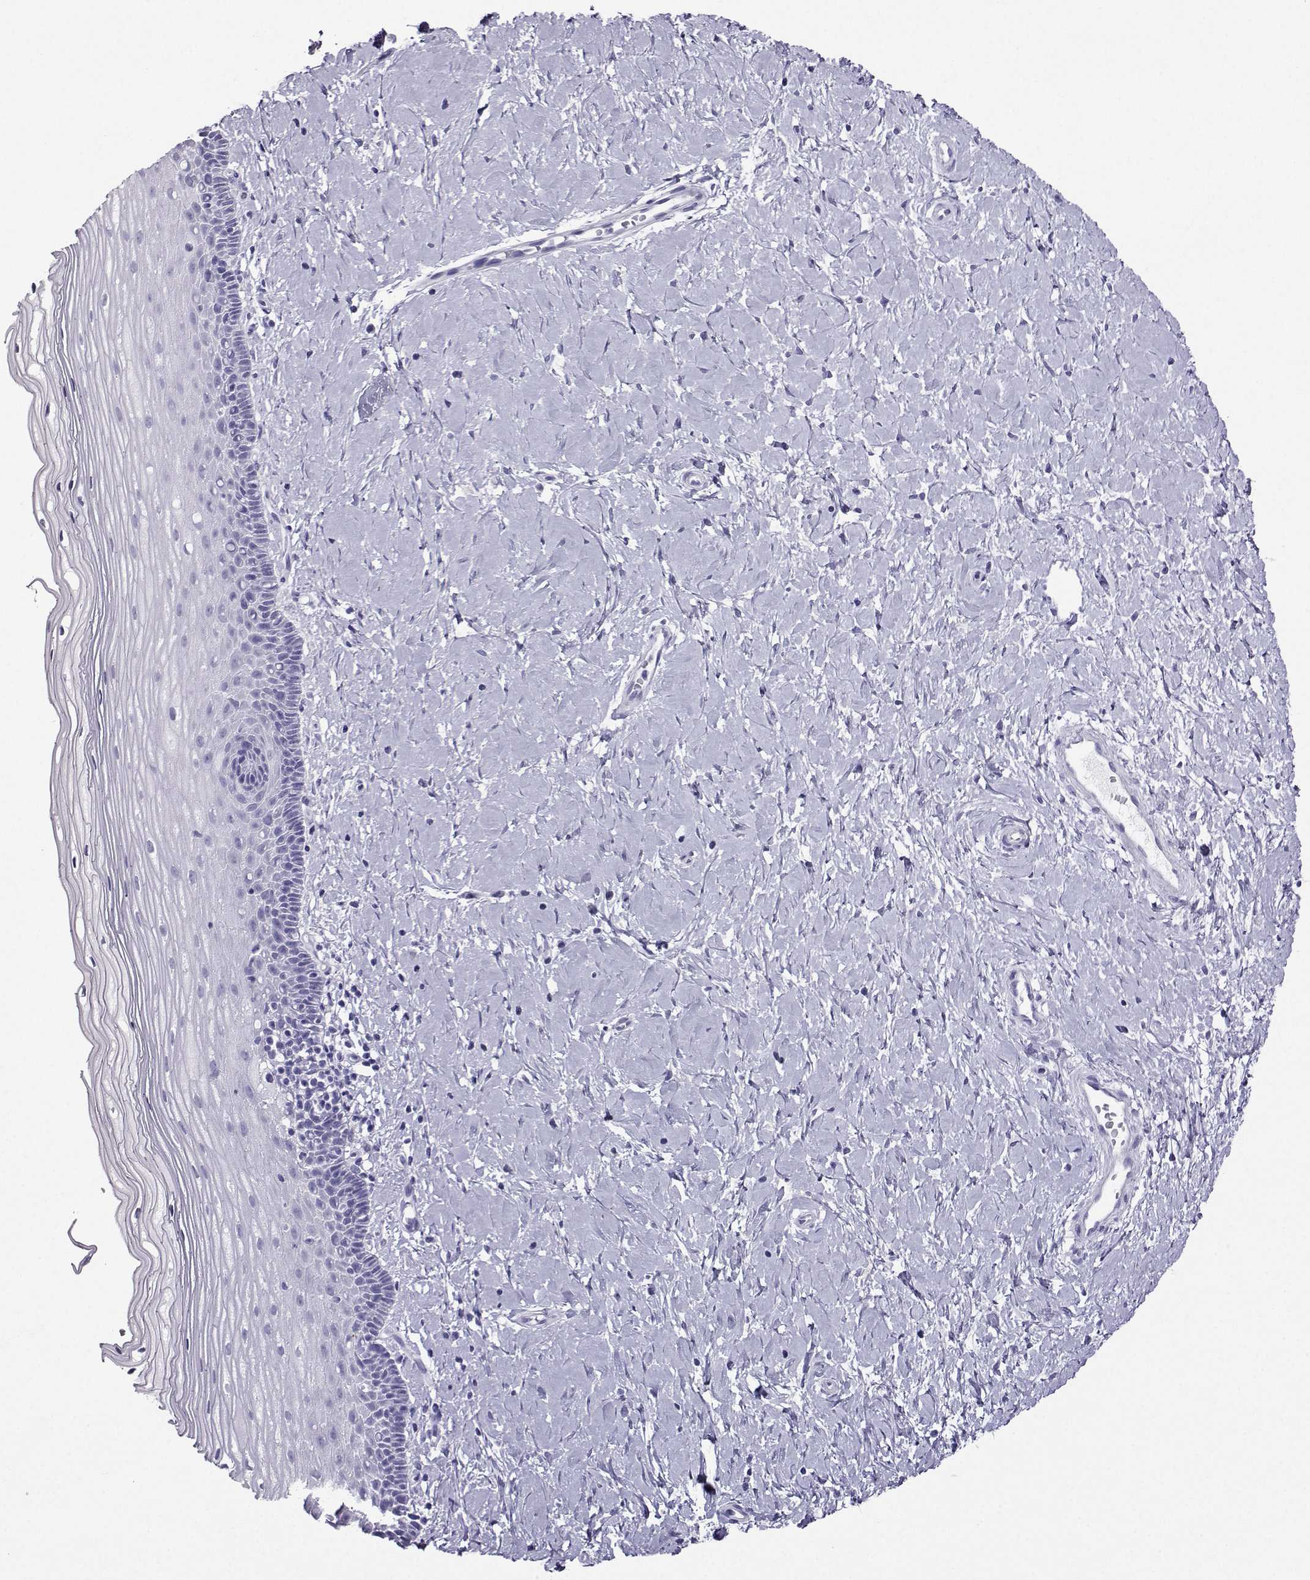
{"staining": {"intensity": "negative", "quantity": "none", "location": "none"}, "tissue": "cervix", "cell_type": "Glandular cells", "image_type": "normal", "snomed": [{"axis": "morphology", "description": "Normal tissue, NOS"}, {"axis": "topography", "description": "Cervix"}], "caption": "Glandular cells show no significant staining in unremarkable cervix.", "gene": "CRYBB1", "patient": {"sex": "female", "age": 37}}